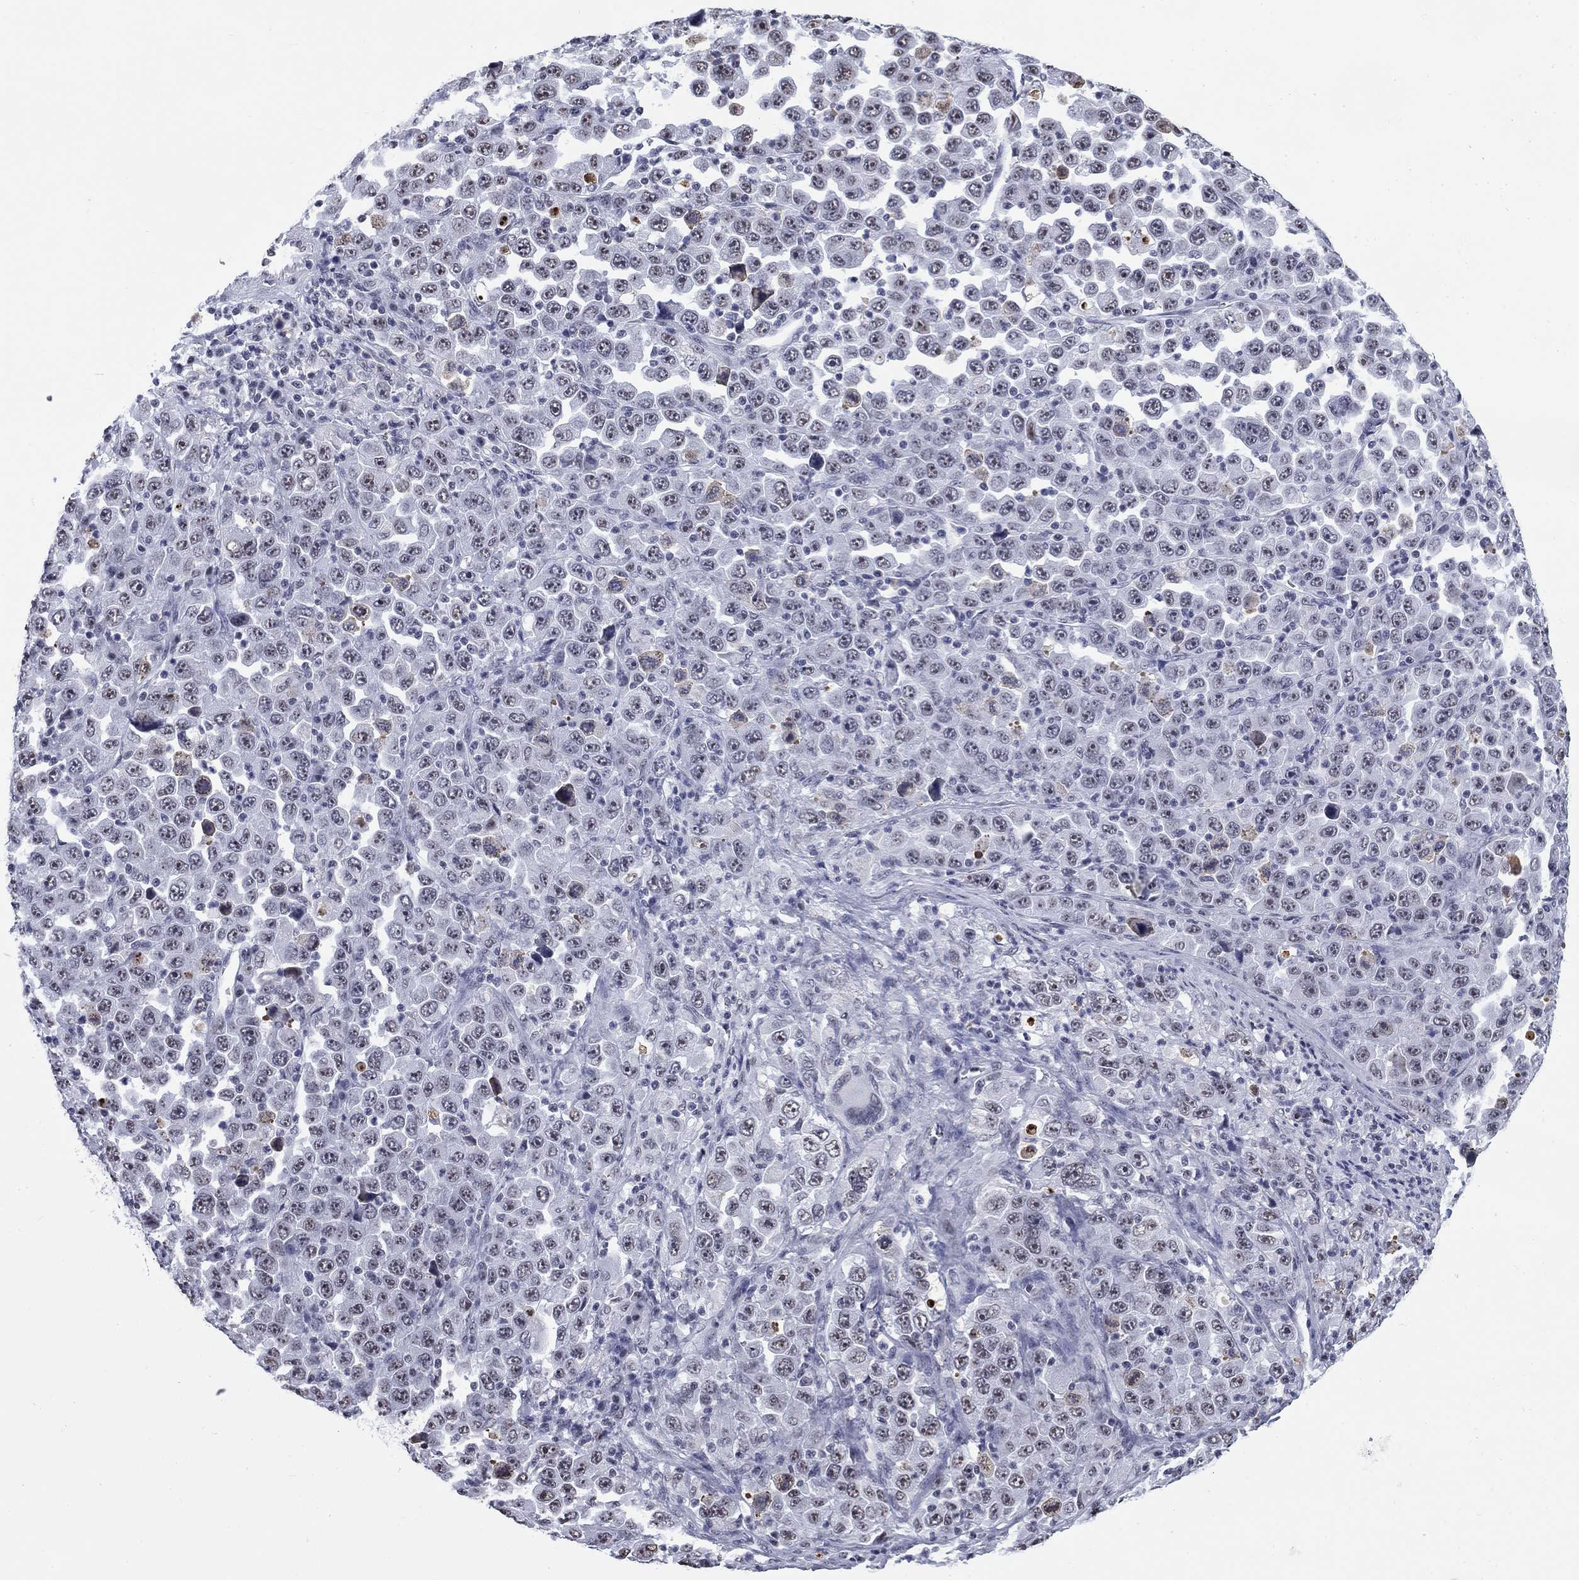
{"staining": {"intensity": "negative", "quantity": "none", "location": "none"}, "tissue": "stomach cancer", "cell_type": "Tumor cells", "image_type": "cancer", "snomed": [{"axis": "morphology", "description": "Normal tissue, NOS"}, {"axis": "morphology", "description": "Adenocarcinoma, NOS"}, {"axis": "topography", "description": "Stomach, upper"}, {"axis": "topography", "description": "Stomach"}], "caption": "Immunohistochemistry (IHC) micrograph of neoplastic tissue: stomach cancer (adenocarcinoma) stained with DAB shows no significant protein positivity in tumor cells.", "gene": "CSRNP3", "patient": {"sex": "male", "age": 59}}